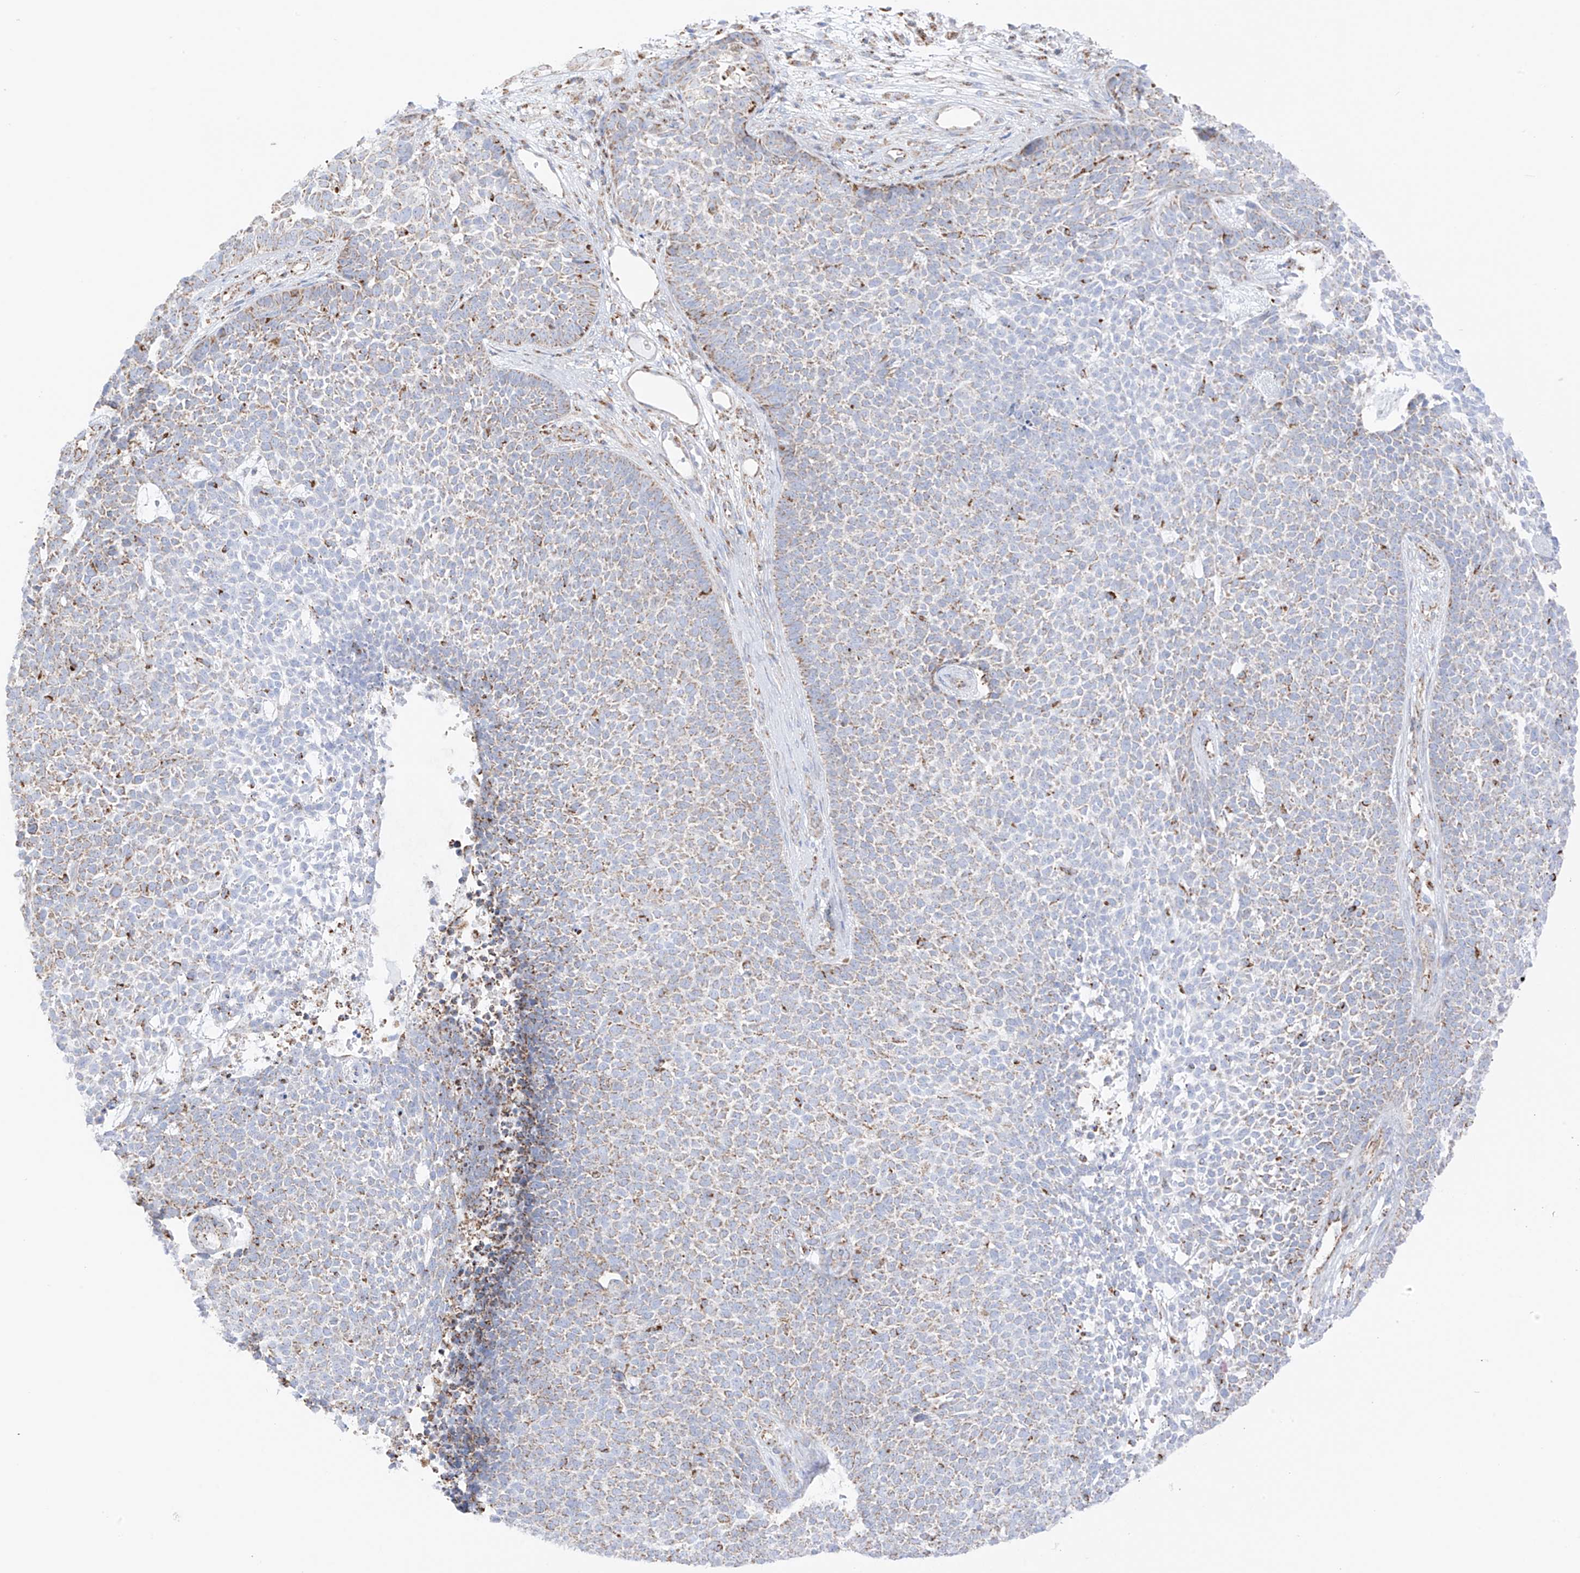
{"staining": {"intensity": "weak", "quantity": ">75%", "location": "cytoplasmic/membranous"}, "tissue": "skin cancer", "cell_type": "Tumor cells", "image_type": "cancer", "snomed": [{"axis": "morphology", "description": "Basal cell carcinoma"}, {"axis": "topography", "description": "Skin"}], "caption": "IHC photomicrograph of skin cancer (basal cell carcinoma) stained for a protein (brown), which exhibits low levels of weak cytoplasmic/membranous staining in about >75% of tumor cells.", "gene": "XKR3", "patient": {"sex": "female", "age": 84}}